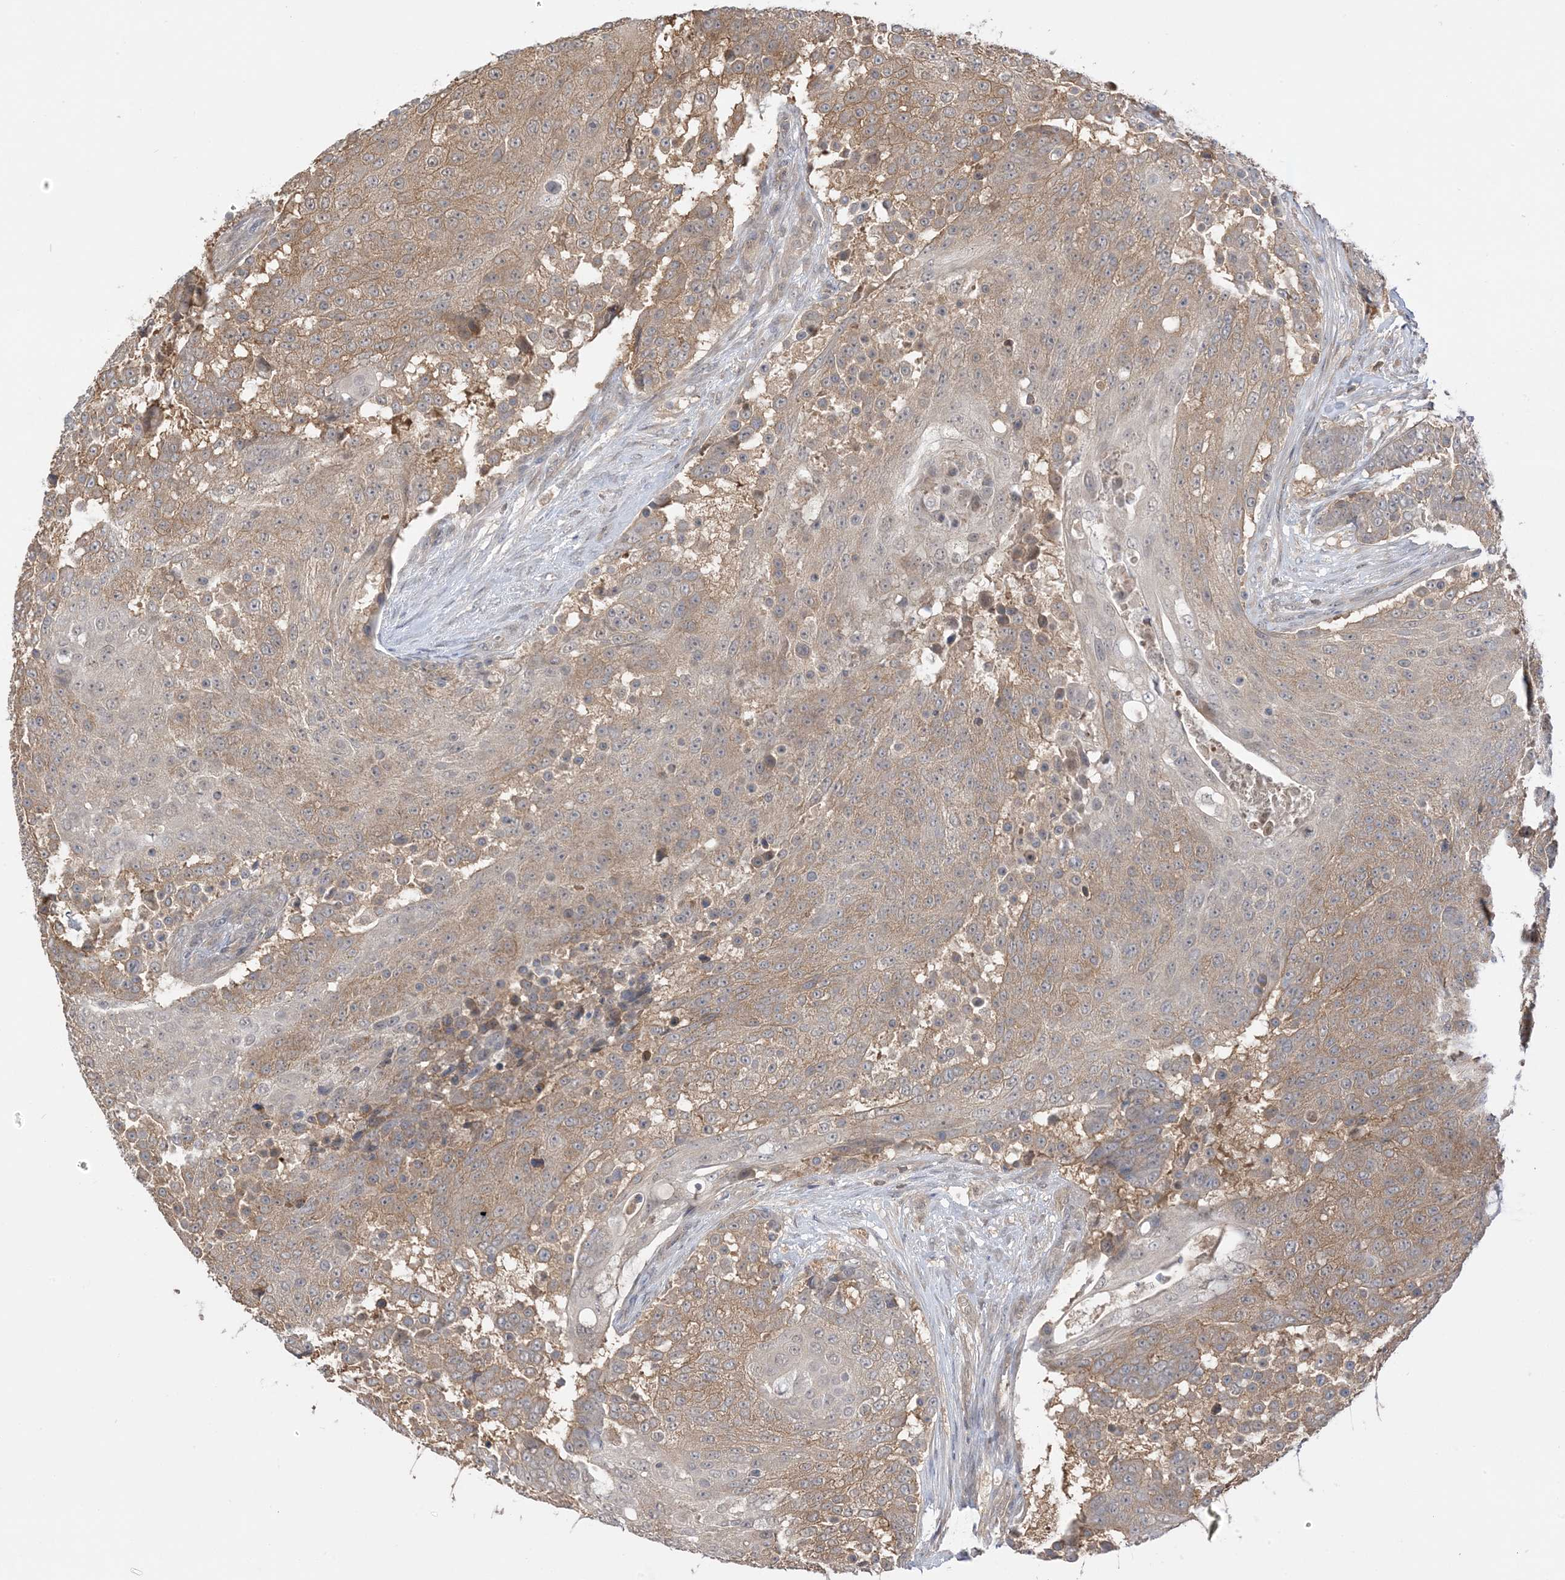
{"staining": {"intensity": "moderate", "quantity": ">75%", "location": "cytoplasmic/membranous"}, "tissue": "urothelial cancer", "cell_type": "Tumor cells", "image_type": "cancer", "snomed": [{"axis": "morphology", "description": "Urothelial carcinoma, High grade"}, {"axis": "topography", "description": "Urinary bladder"}], "caption": "Moderate cytoplasmic/membranous staining is identified in approximately >75% of tumor cells in urothelial carcinoma (high-grade). The protein is shown in brown color, while the nuclei are stained blue.", "gene": "WDR26", "patient": {"sex": "female", "age": 63}}